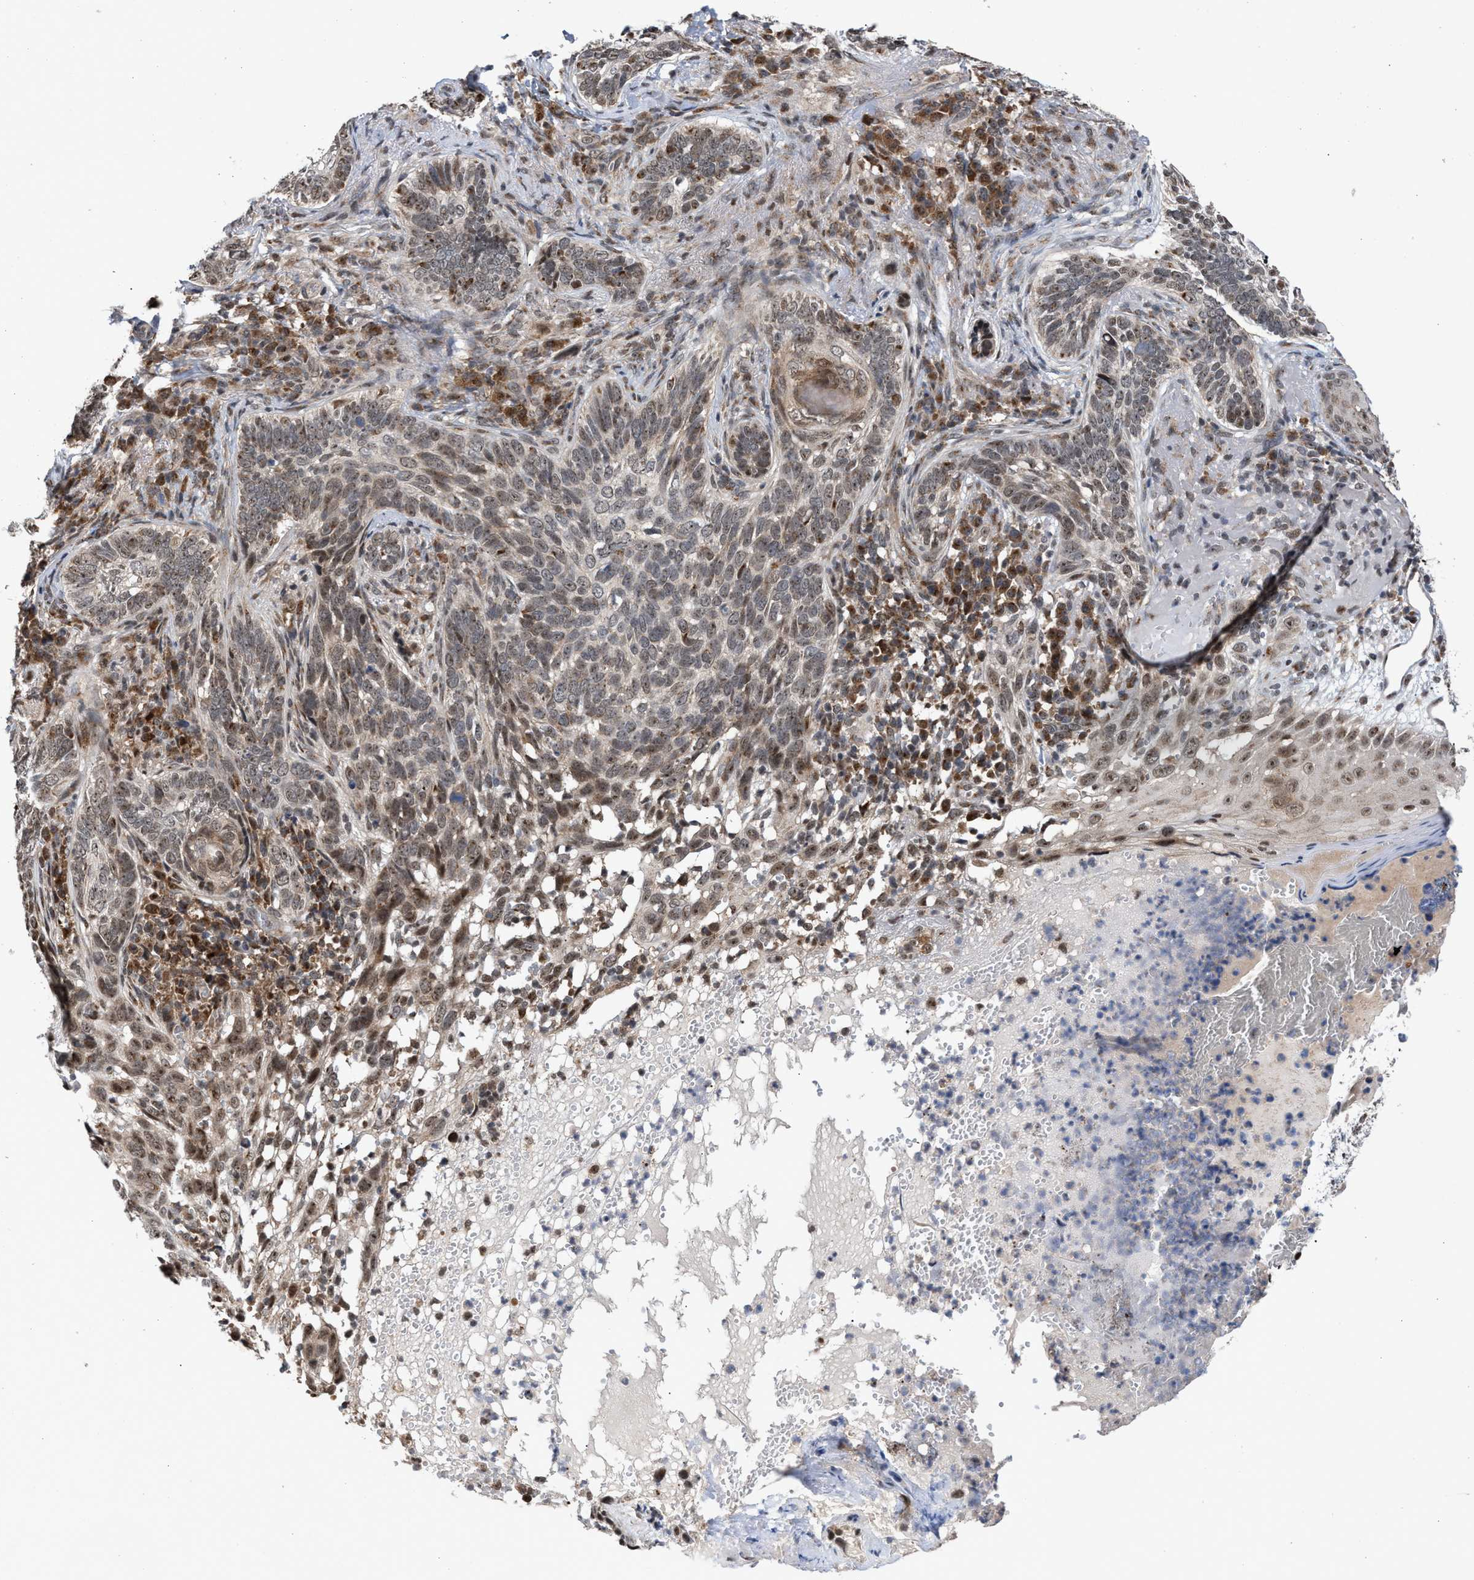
{"staining": {"intensity": "weak", "quantity": "<25%", "location": "cytoplasmic/membranous"}, "tissue": "skin cancer", "cell_type": "Tumor cells", "image_type": "cancer", "snomed": [{"axis": "morphology", "description": "Basal cell carcinoma"}, {"axis": "topography", "description": "Skin"}], "caption": "Histopathology image shows no significant protein expression in tumor cells of basal cell carcinoma (skin). The staining is performed using DAB brown chromogen with nuclei counter-stained in using hematoxylin.", "gene": "MKNK2", "patient": {"sex": "female", "age": 89}}